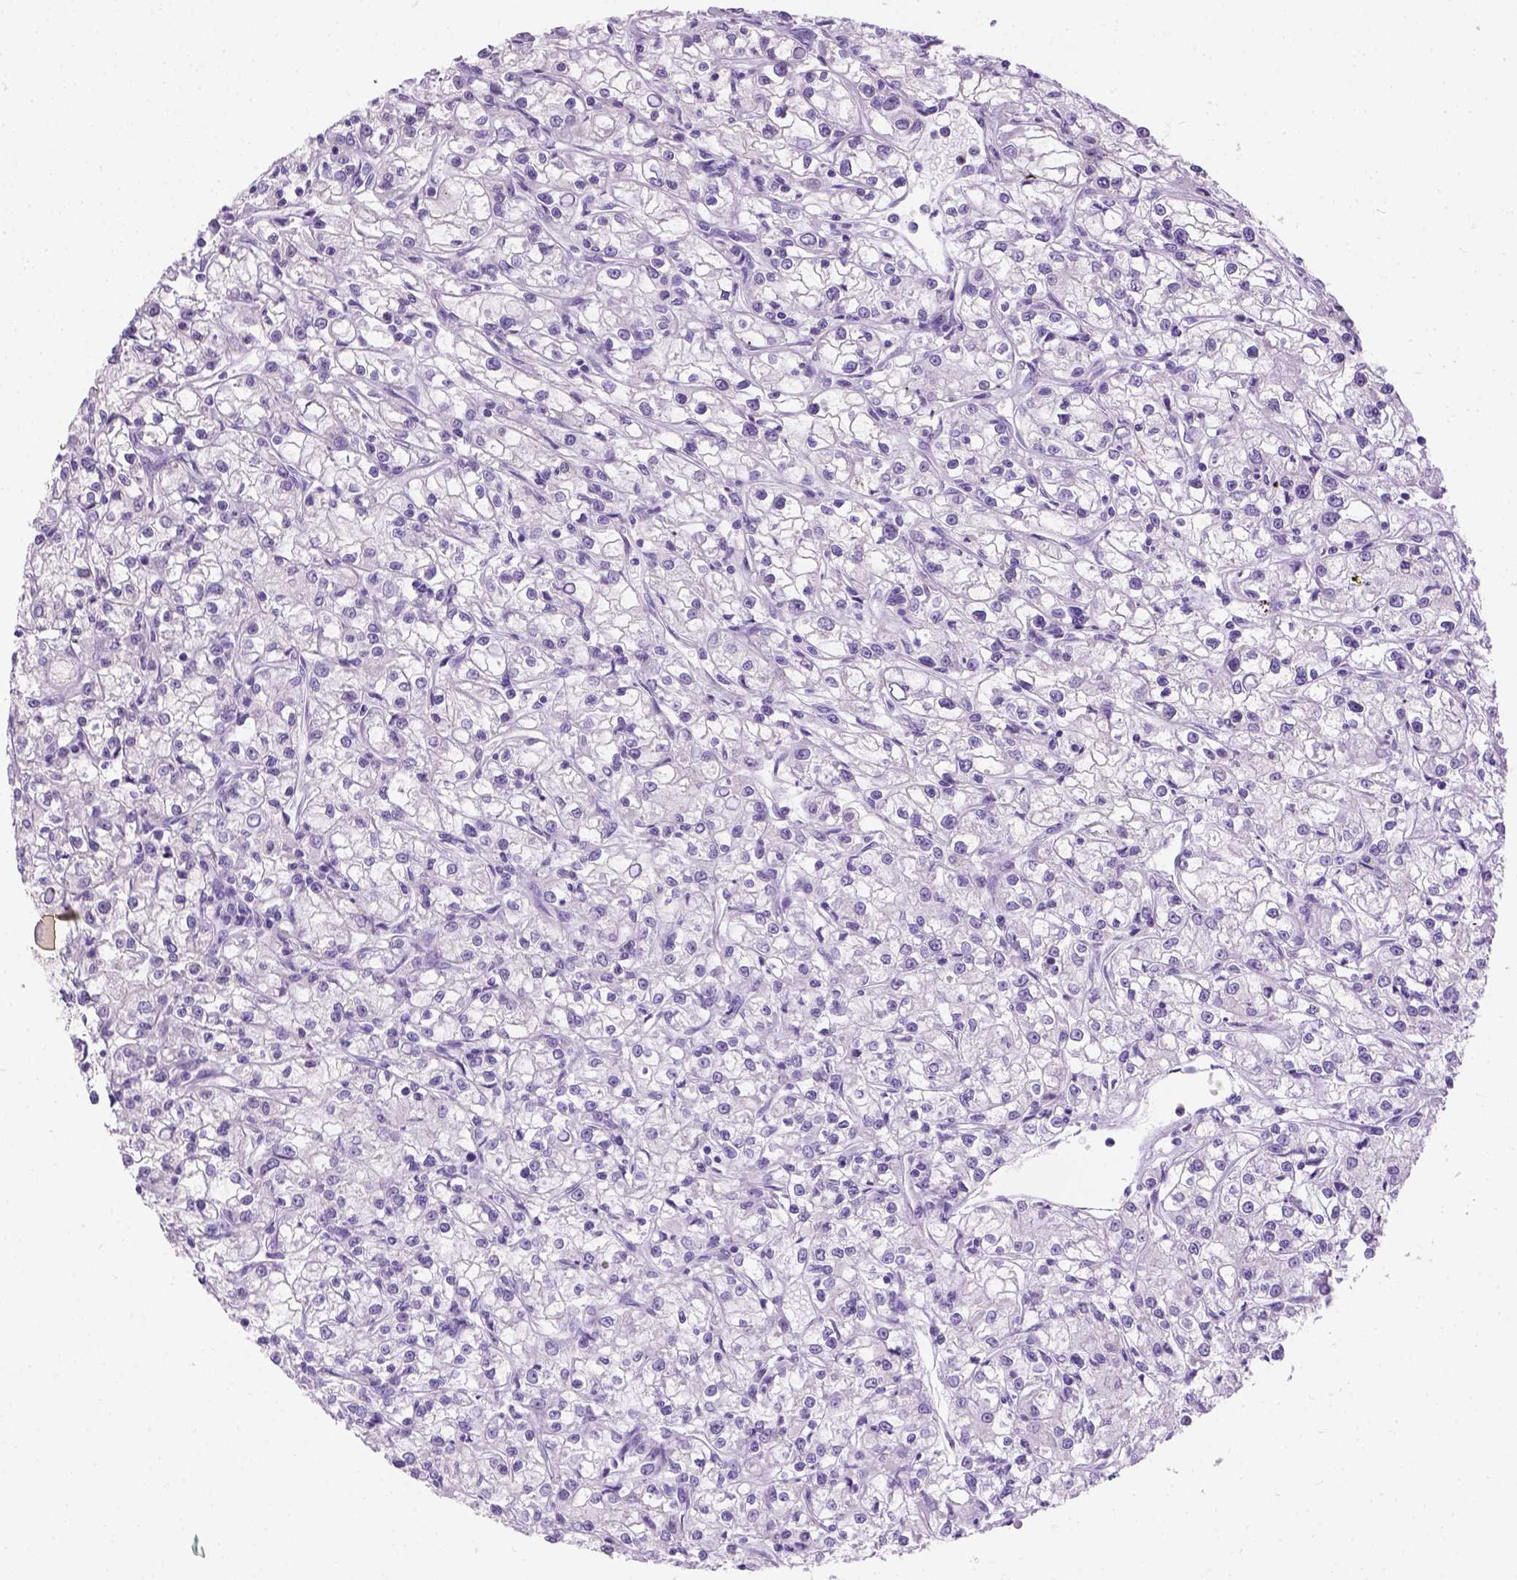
{"staining": {"intensity": "negative", "quantity": "none", "location": "none"}, "tissue": "renal cancer", "cell_type": "Tumor cells", "image_type": "cancer", "snomed": [{"axis": "morphology", "description": "Adenocarcinoma, NOS"}, {"axis": "topography", "description": "Kidney"}], "caption": "The immunohistochemistry micrograph has no significant staining in tumor cells of adenocarcinoma (renal) tissue. Nuclei are stained in blue.", "gene": "TMEM38A", "patient": {"sex": "female", "age": 59}}